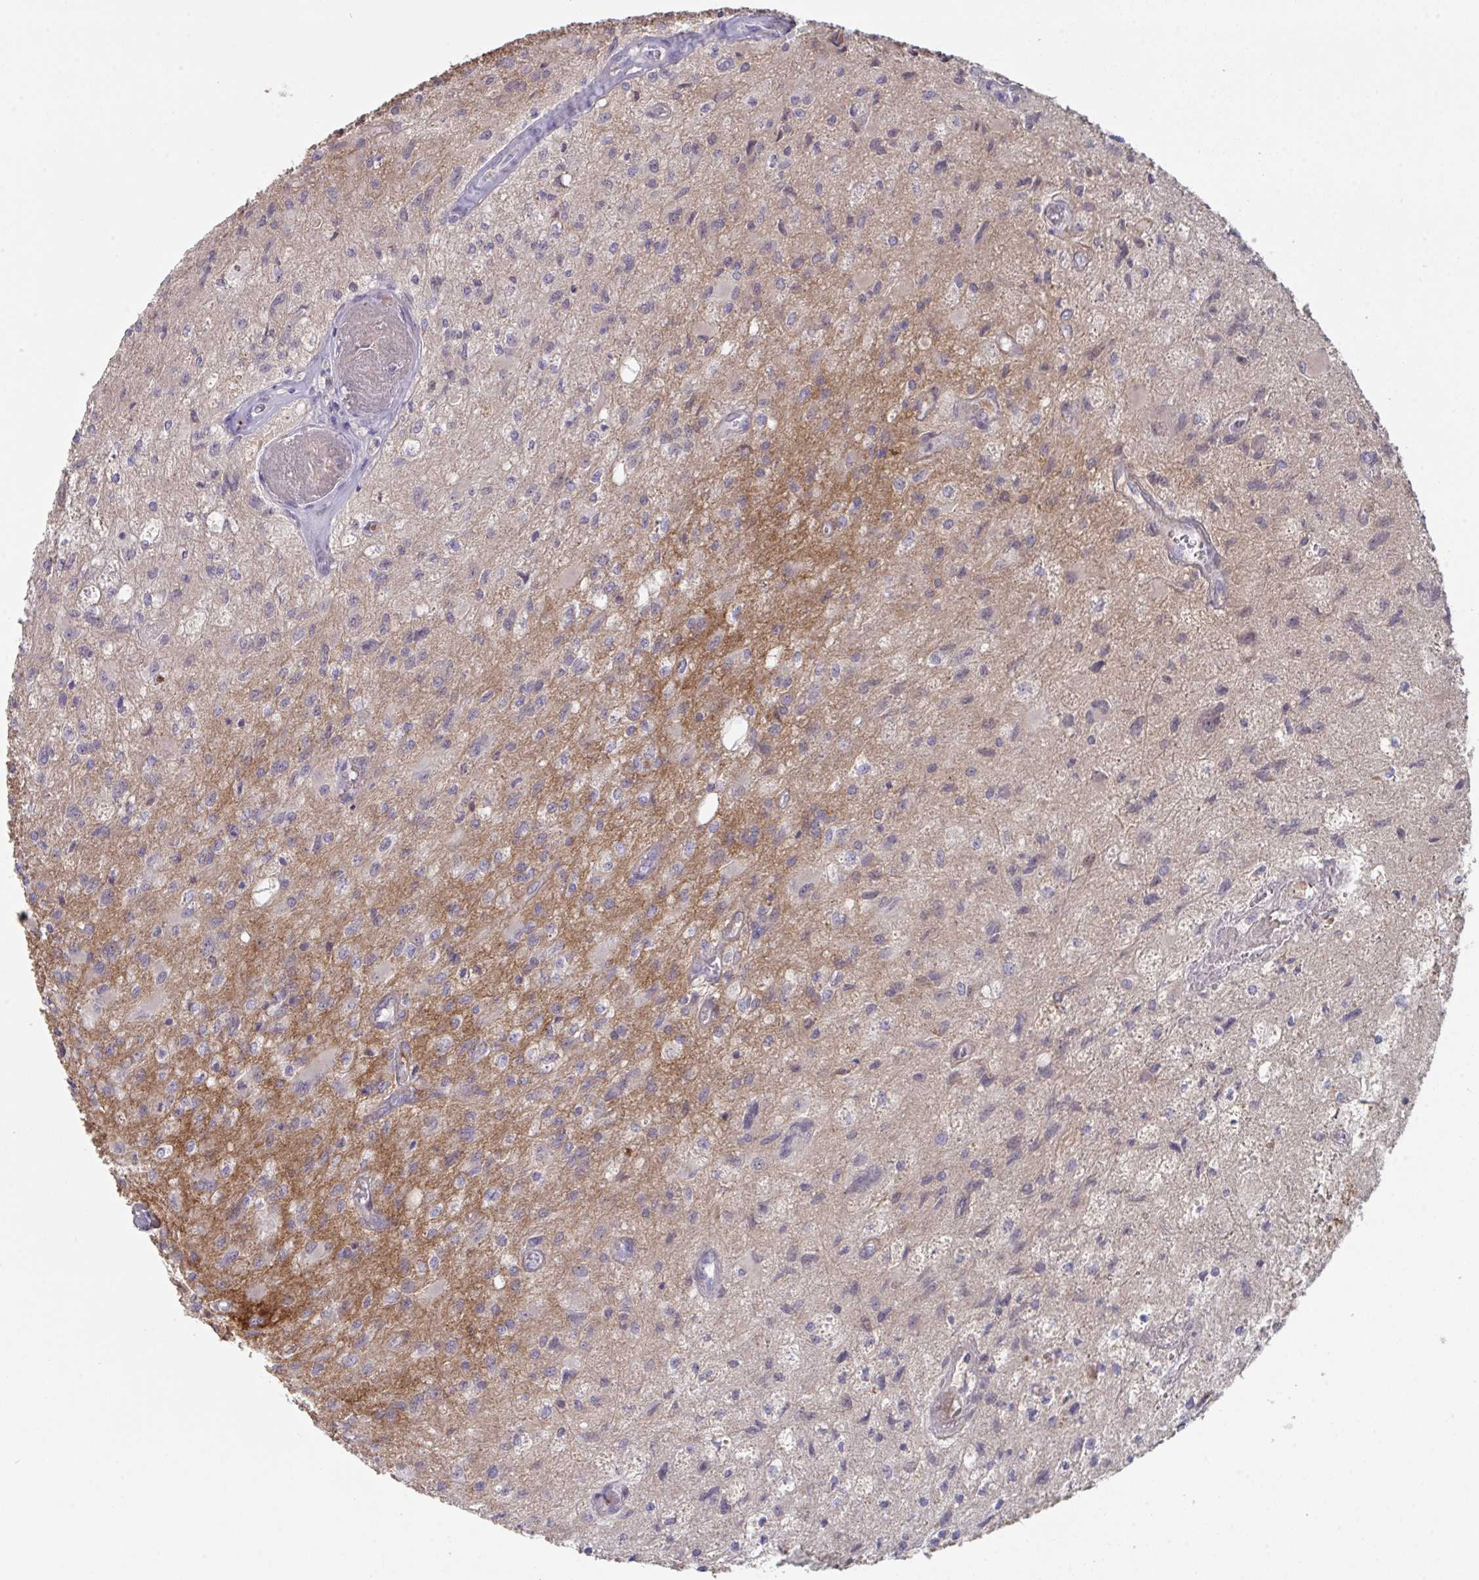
{"staining": {"intensity": "negative", "quantity": "none", "location": "none"}, "tissue": "glioma", "cell_type": "Tumor cells", "image_type": "cancer", "snomed": [{"axis": "morphology", "description": "Glioma, malignant, High grade"}, {"axis": "topography", "description": "Brain"}], "caption": "Immunohistochemistry (IHC) histopathology image of neoplastic tissue: glioma stained with DAB (3,3'-diaminobenzidine) demonstrates no significant protein staining in tumor cells. (Brightfield microscopy of DAB IHC at high magnification).", "gene": "HGFAC", "patient": {"sex": "female", "age": 70}}